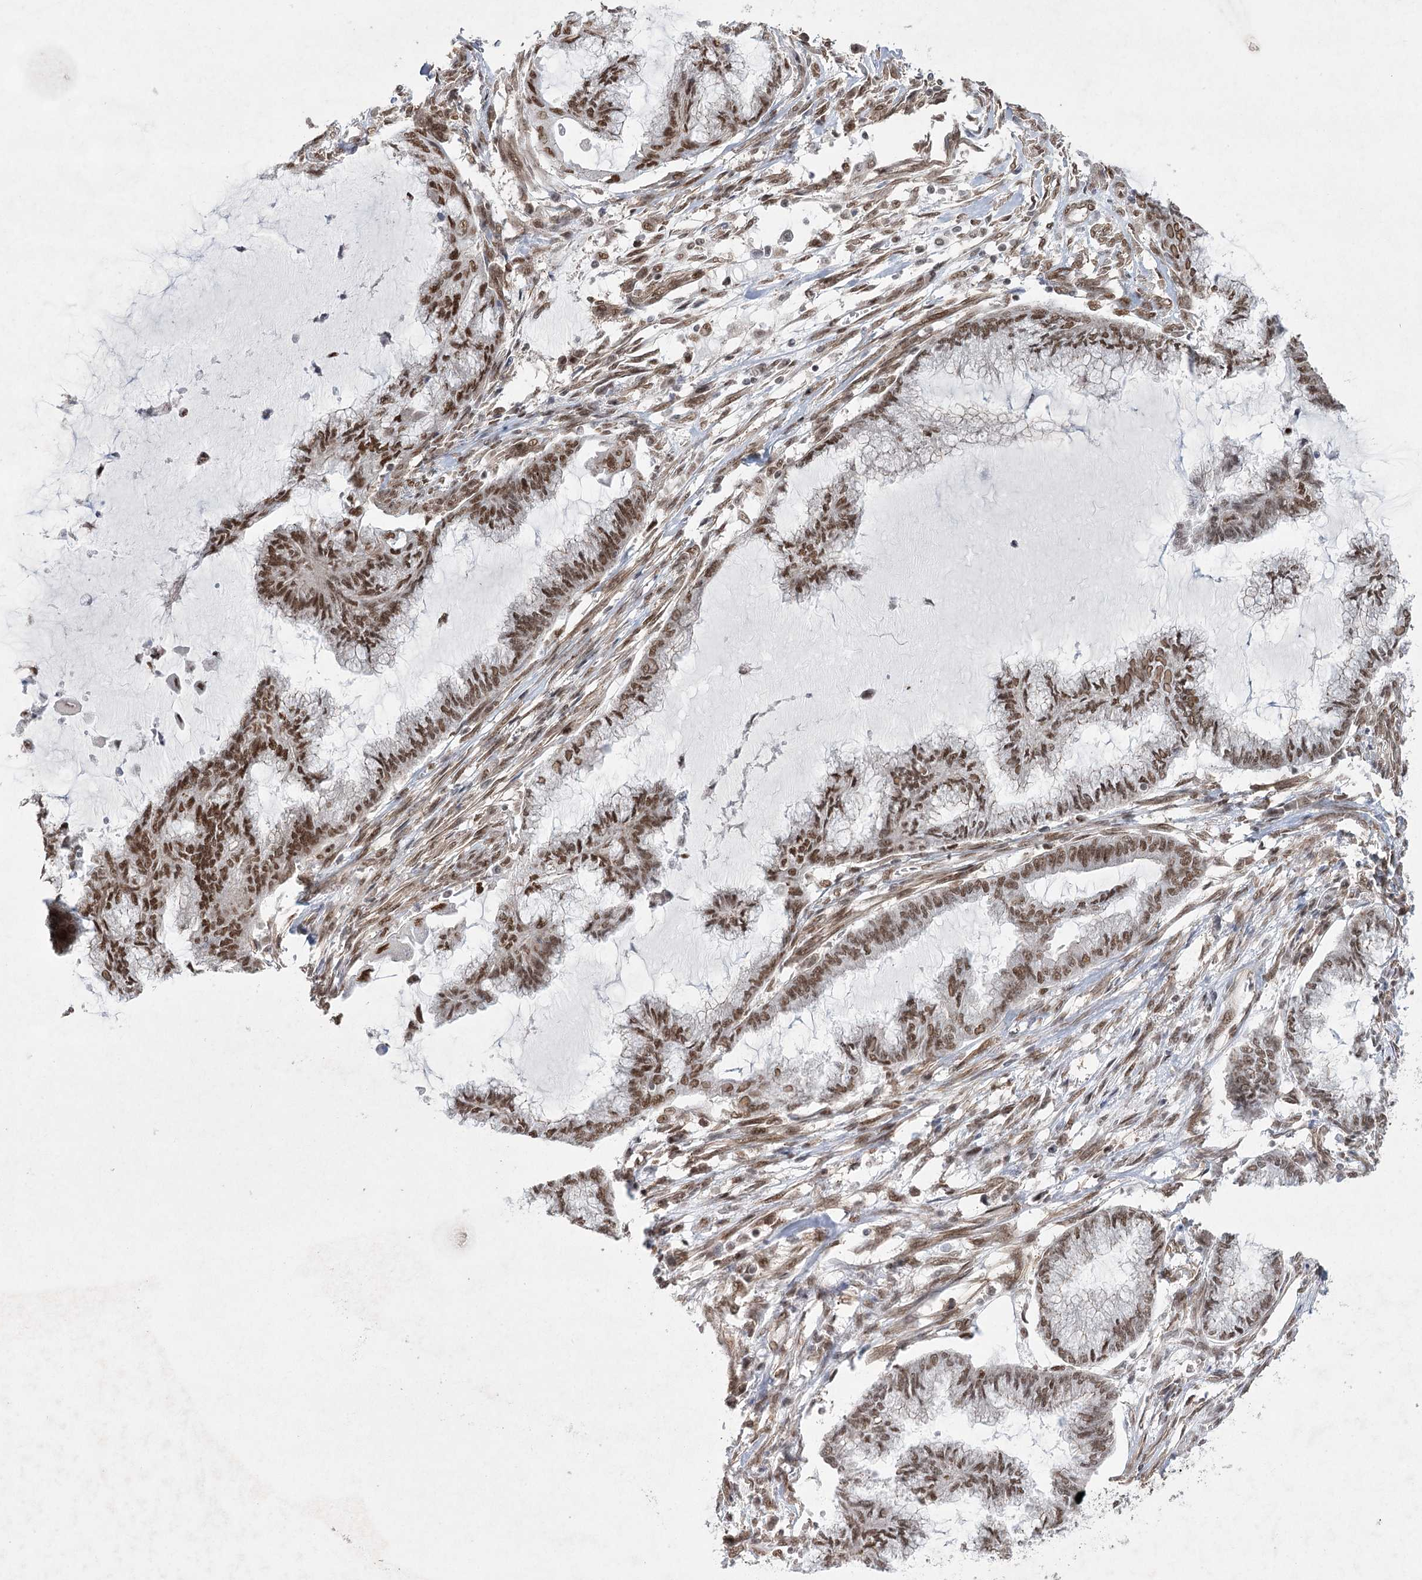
{"staining": {"intensity": "moderate", "quantity": ">75%", "location": "nuclear"}, "tissue": "endometrial cancer", "cell_type": "Tumor cells", "image_type": "cancer", "snomed": [{"axis": "morphology", "description": "Adenocarcinoma, NOS"}, {"axis": "topography", "description": "Endometrium"}], "caption": "Human endometrial cancer (adenocarcinoma) stained with a protein marker displays moderate staining in tumor cells.", "gene": "ZCCHC8", "patient": {"sex": "female", "age": 86}}